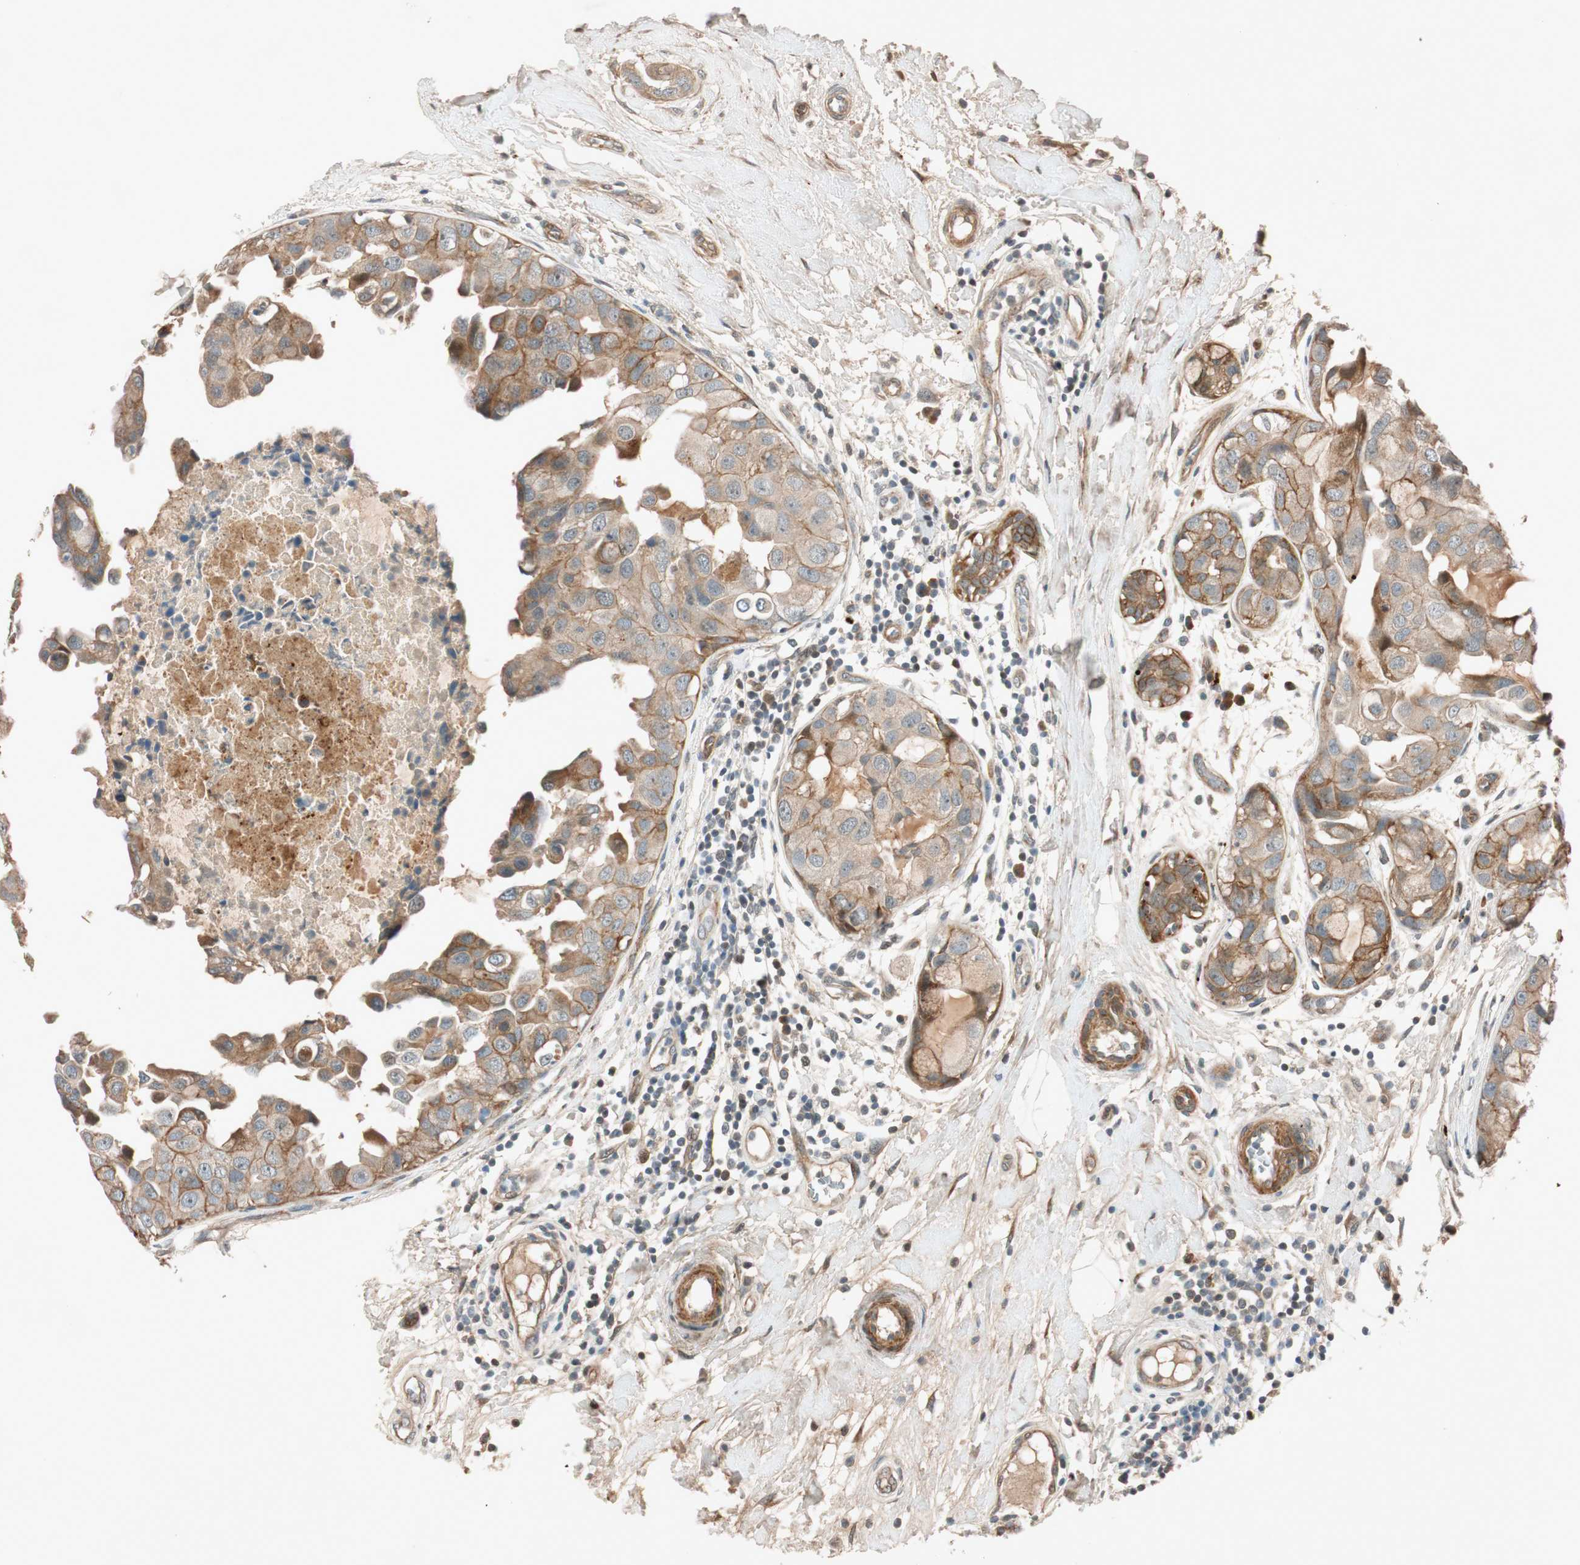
{"staining": {"intensity": "moderate", "quantity": "25%-75%", "location": "cytoplasmic/membranous"}, "tissue": "breast cancer", "cell_type": "Tumor cells", "image_type": "cancer", "snomed": [{"axis": "morphology", "description": "Duct carcinoma"}, {"axis": "topography", "description": "Breast"}], "caption": "Breast cancer tissue demonstrates moderate cytoplasmic/membranous staining in approximately 25%-75% of tumor cells, visualized by immunohistochemistry.", "gene": "EPHA6", "patient": {"sex": "female", "age": 40}}